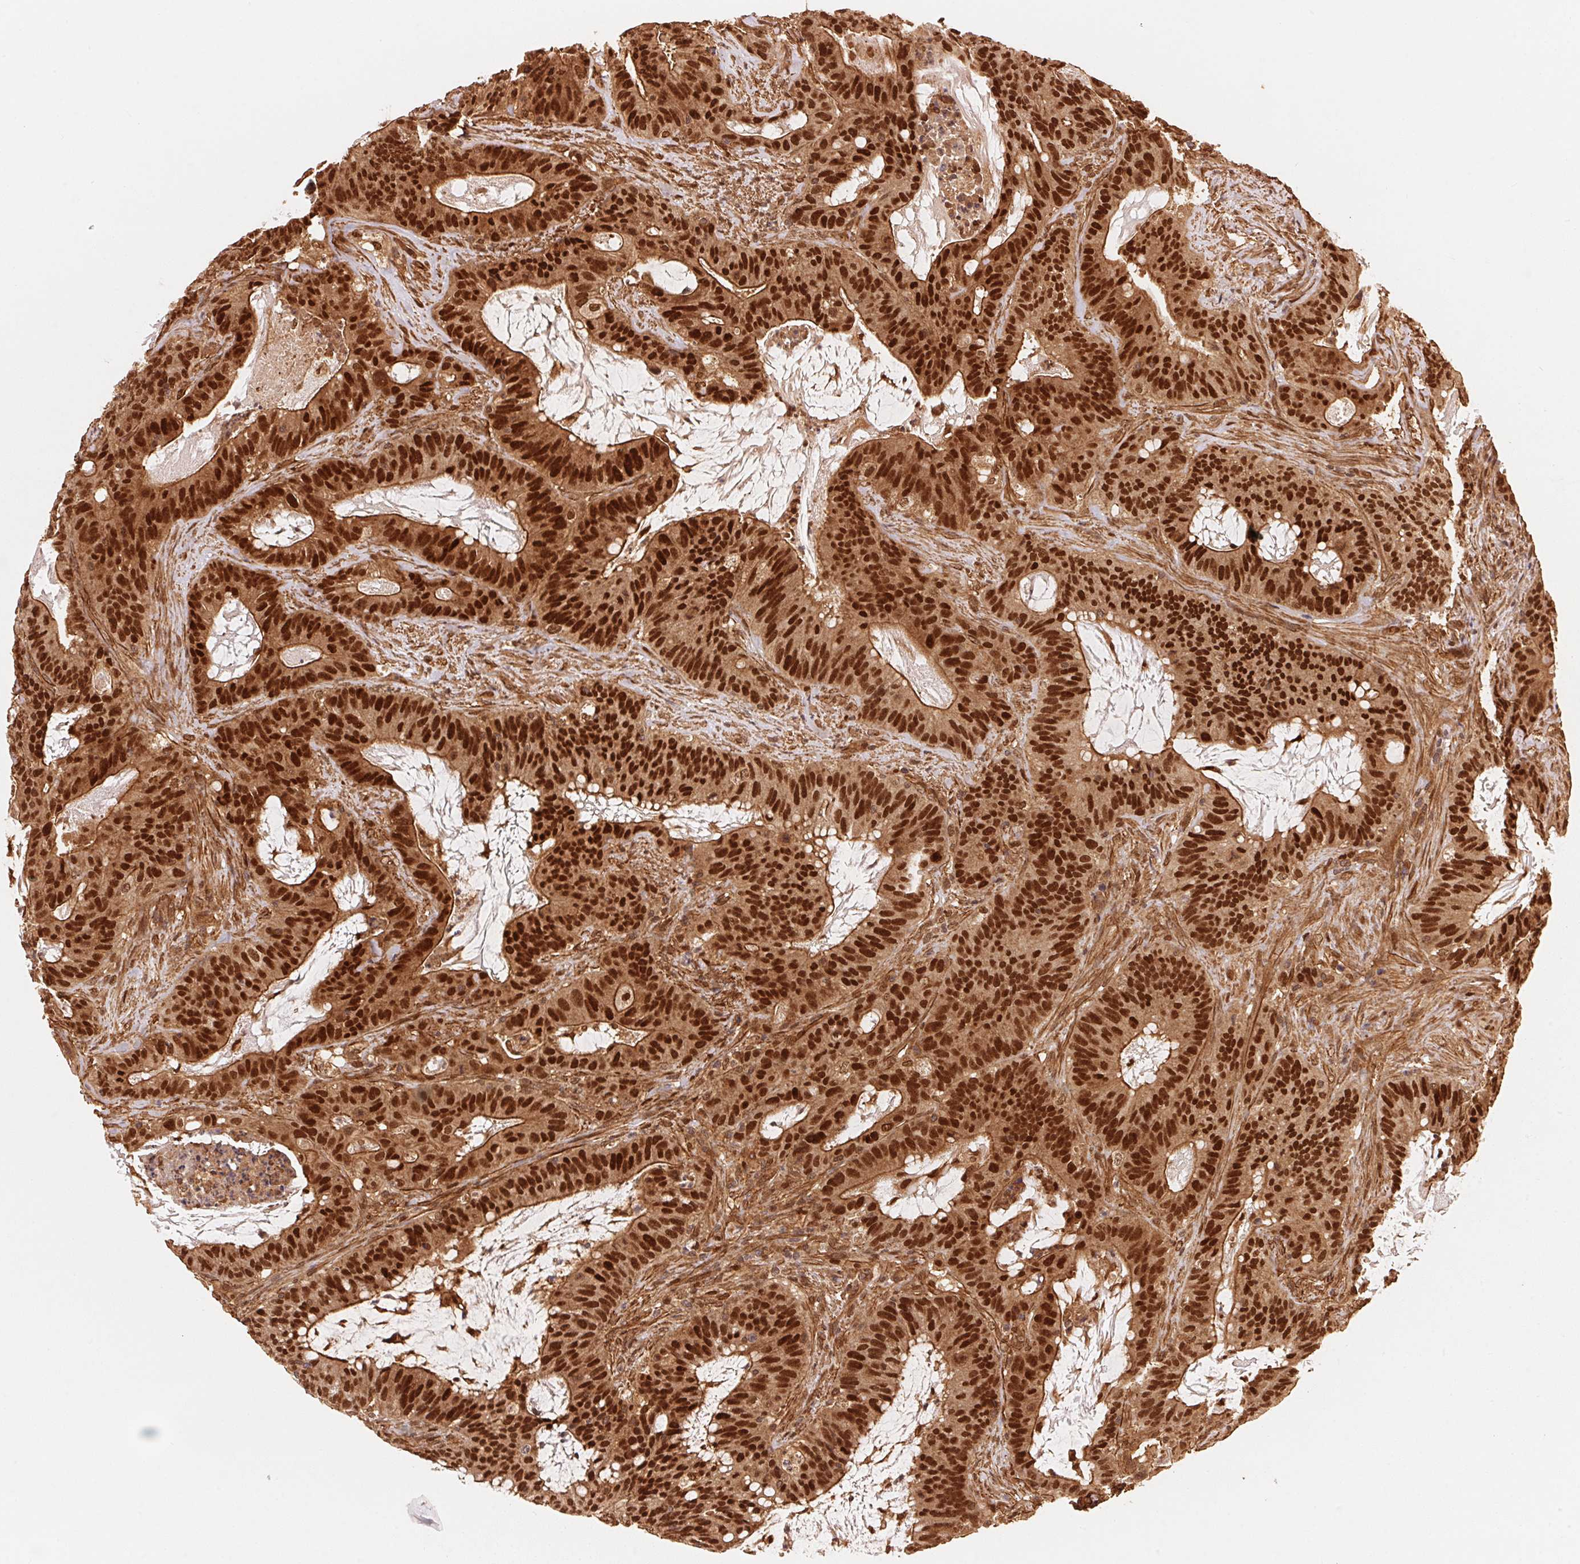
{"staining": {"intensity": "strong", "quantity": ">75%", "location": "cytoplasmic/membranous,nuclear"}, "tissue": "colorectal cancer", "cell_type": "Tumor cells", "image_type": "cancer", "snomed": [{"axis": "morphology", "description": "Adenocarcinoma, NOS"}, {"axis": "topography", "description": "Colon"}], "caption": "A high-resolution histopathology image shows immunohistochemistry (IHC) staining of colorectal cancer (adenocarcinoma), which exhibits strong cytoplasmic/membranous and nuclear expression in approximately >75% of tumor cells.", "gene": "TNIP2", "patient": {"sex": "male", "age": 33}}